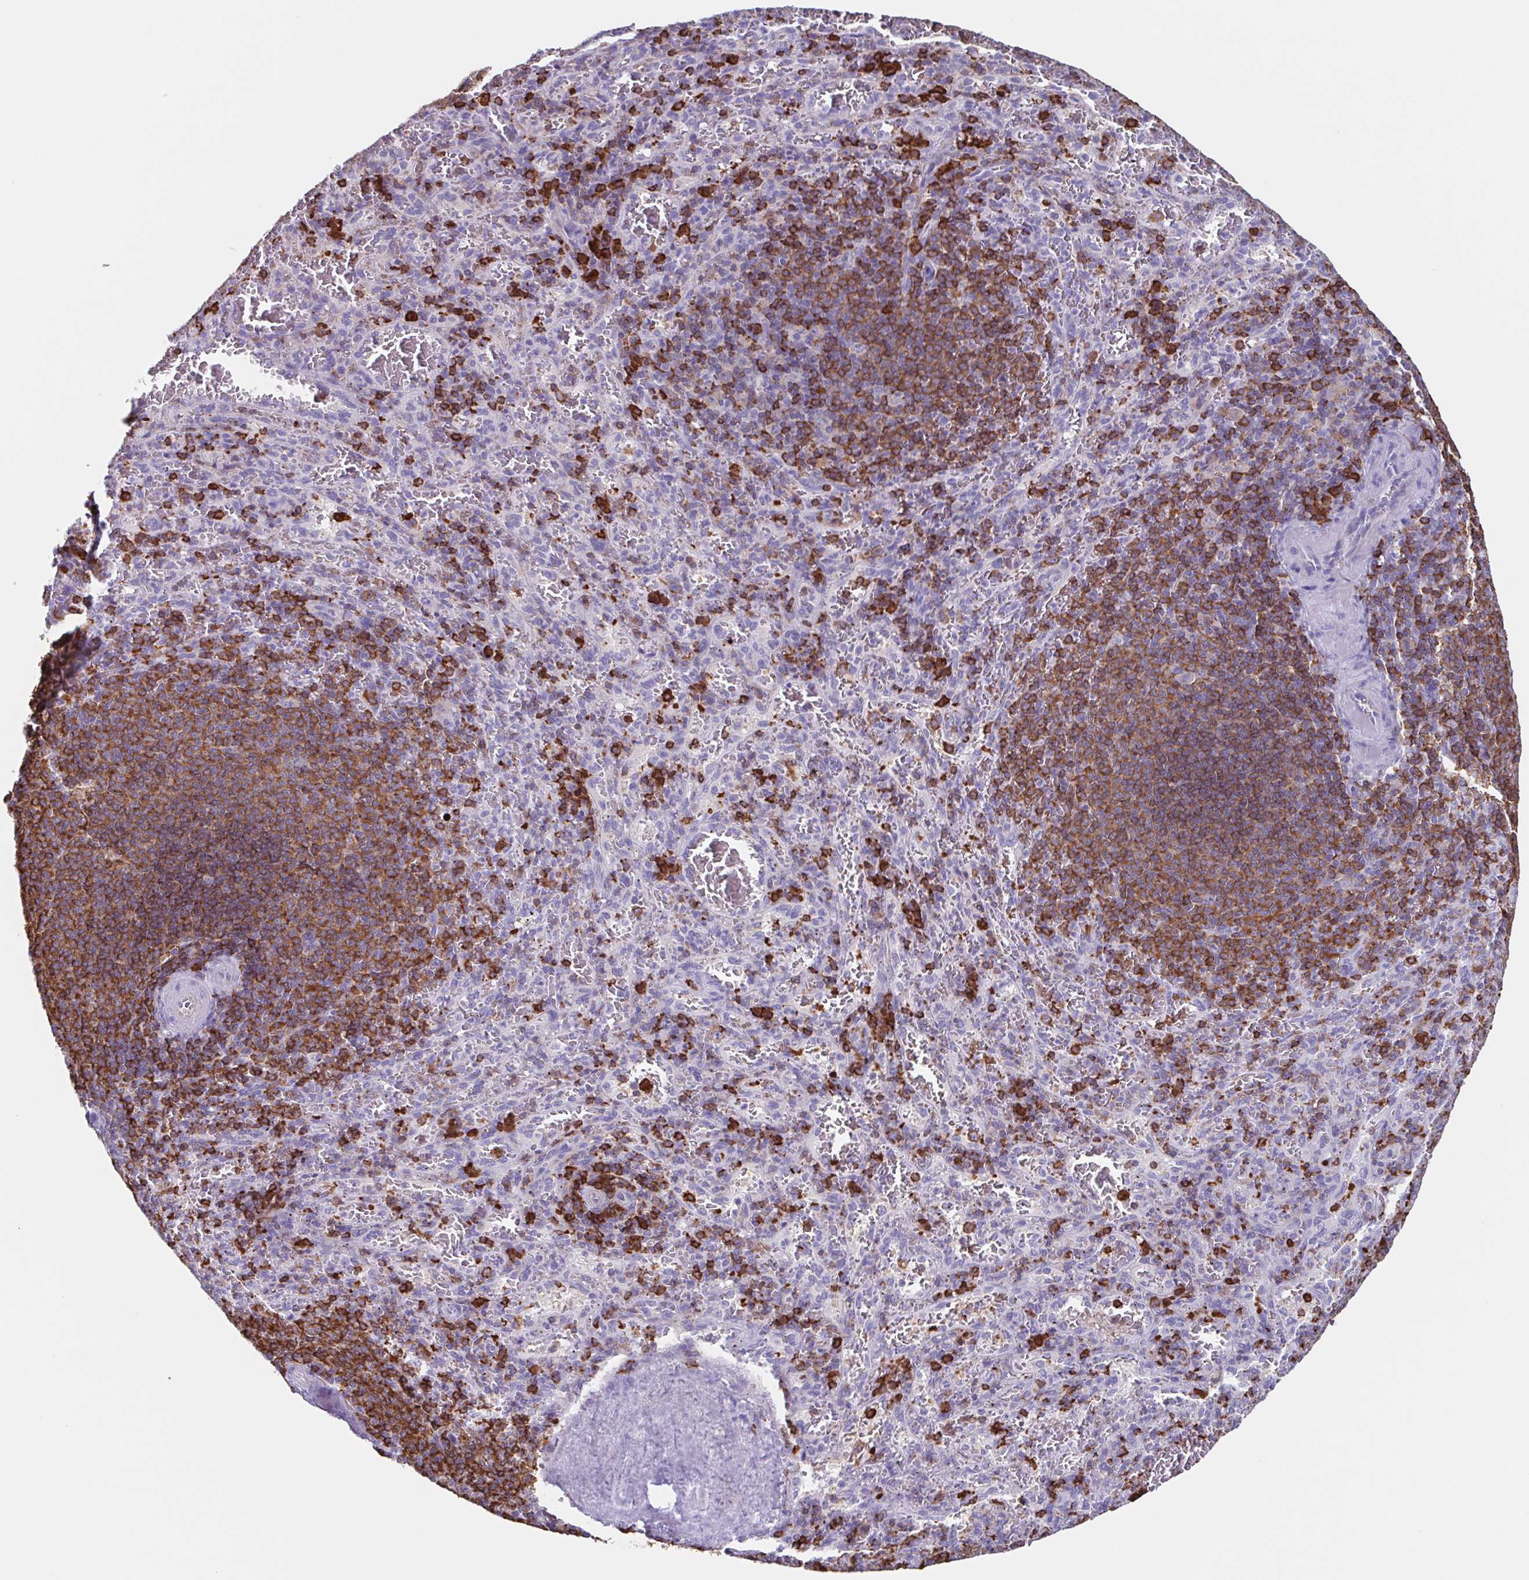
{"staining": {"intensity": "negative", "quantity": "none", "location": "none"}, "tissue": "spleen", "cell_type": "Cells in red pulp", "image_type": "normal", "snomed": [{"axis": "morphology", "description": "Normal tissue, NOS"}, {"axis": "topography", "description": "Spleen"}], "caption": "There is no significant expression in cells in red pulp of spleen. (Stains: DAB immunohistochemistry (IHC) with hematoxylin counter stain, Microscopy: brightfield microscopy at high magnification).", "gene": "TPD52", "patient": {"sex": "male", "age": 57}}